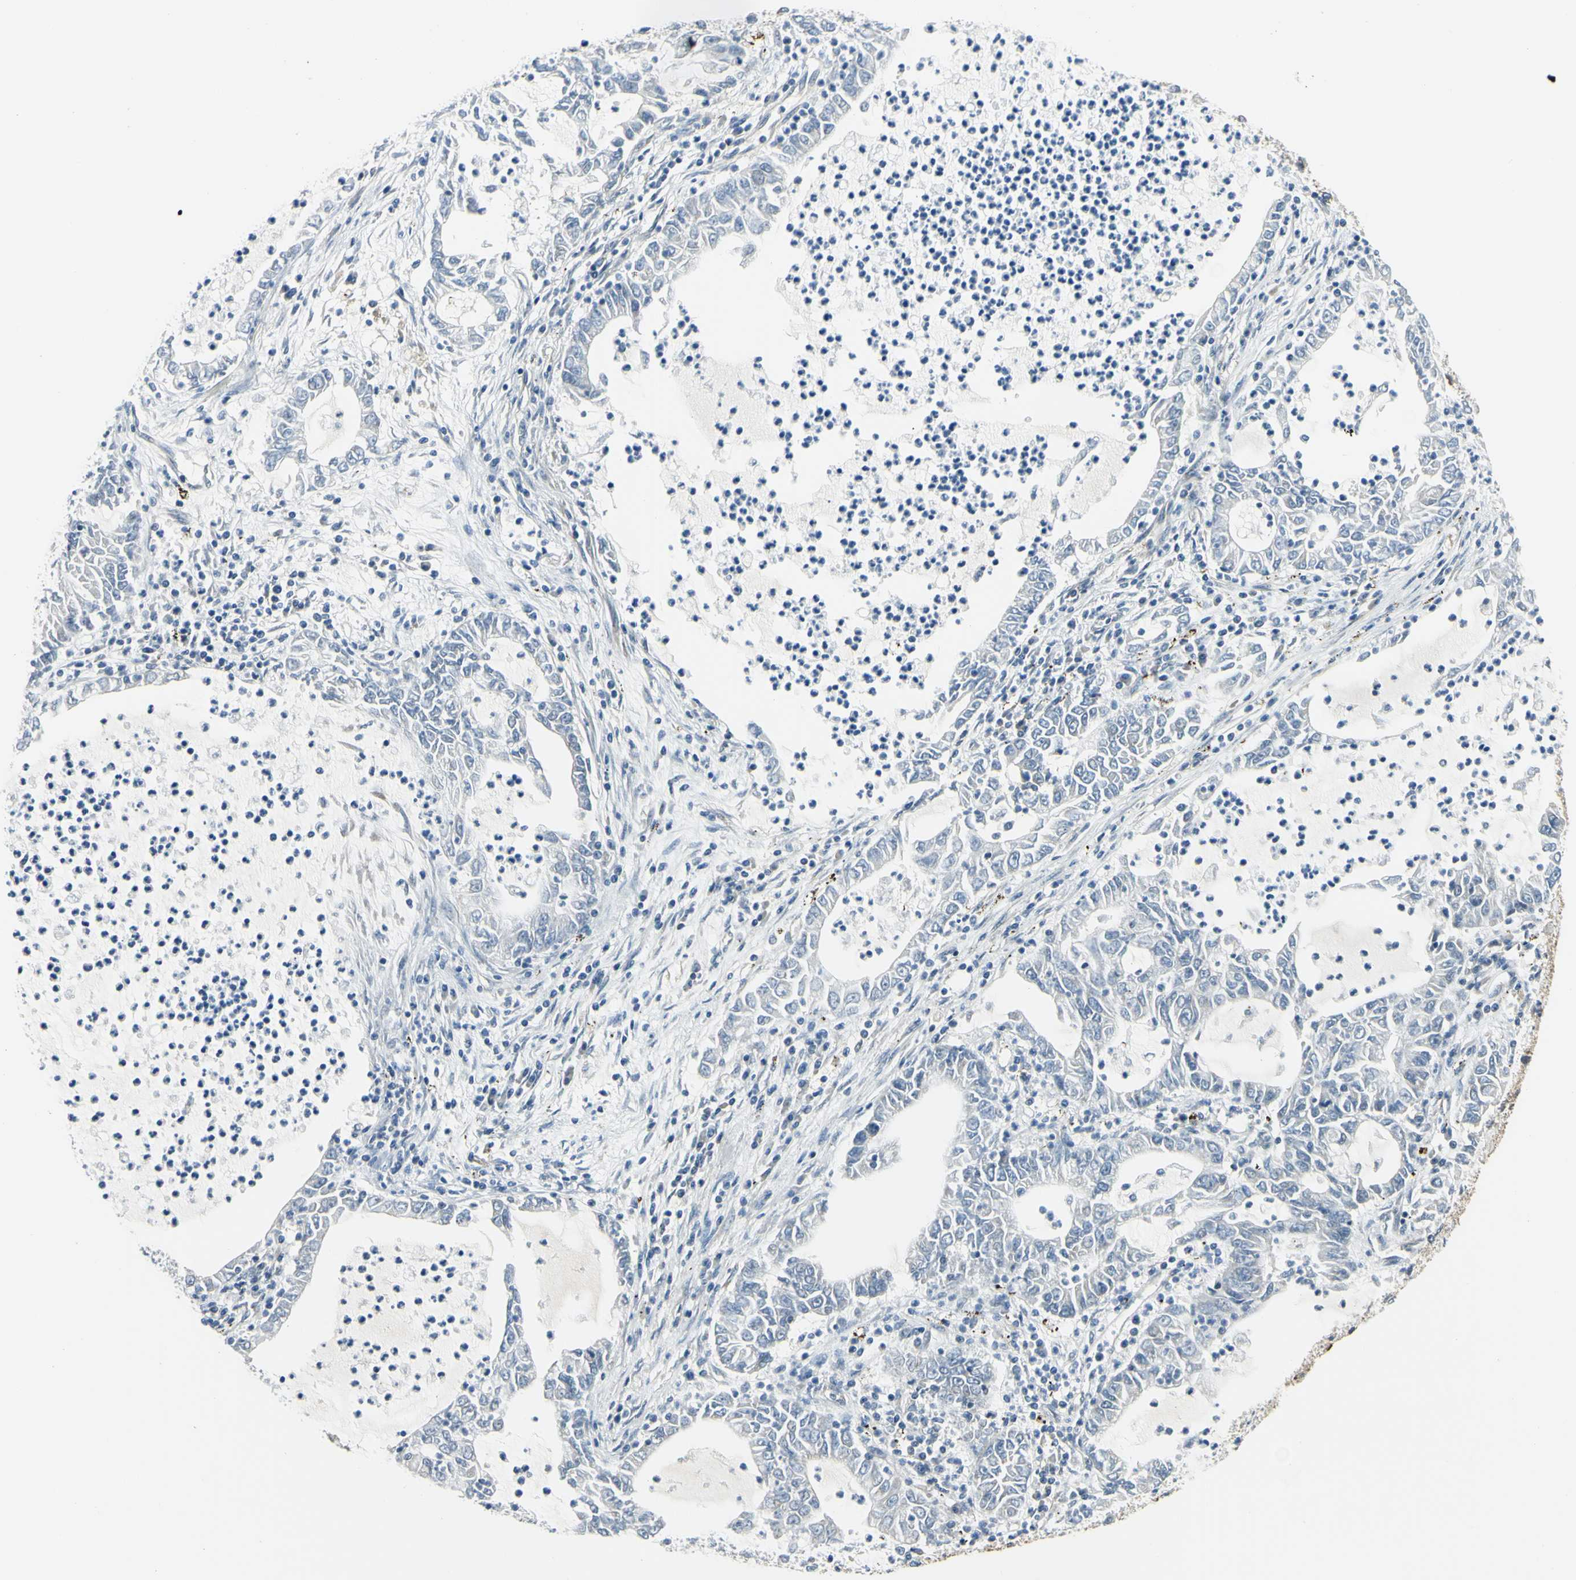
{"staining": {"intensity": "negative", "quantity": "none", "location": "none"}, "tissue": "lung cancer", "cell_type": "Tumor cells", "image_type": "cancer", "snomed": [{"axis": "morphology", "description": "Adenocarcinoma, NOS"}, {"axis": "topography", "description": "Lung"}], "caption": "The image exhibits no staining of tumor cells in adenocarcinoma (lung). Brightfield microscopy of immunohistochemistry stained with DAB (3,3'-diaminobenzidine) (brown) and hematoxylin (blue), captured at high magnification.", "gene": "IGDCC4", "patient": {"sex": "female", "age": 51}}